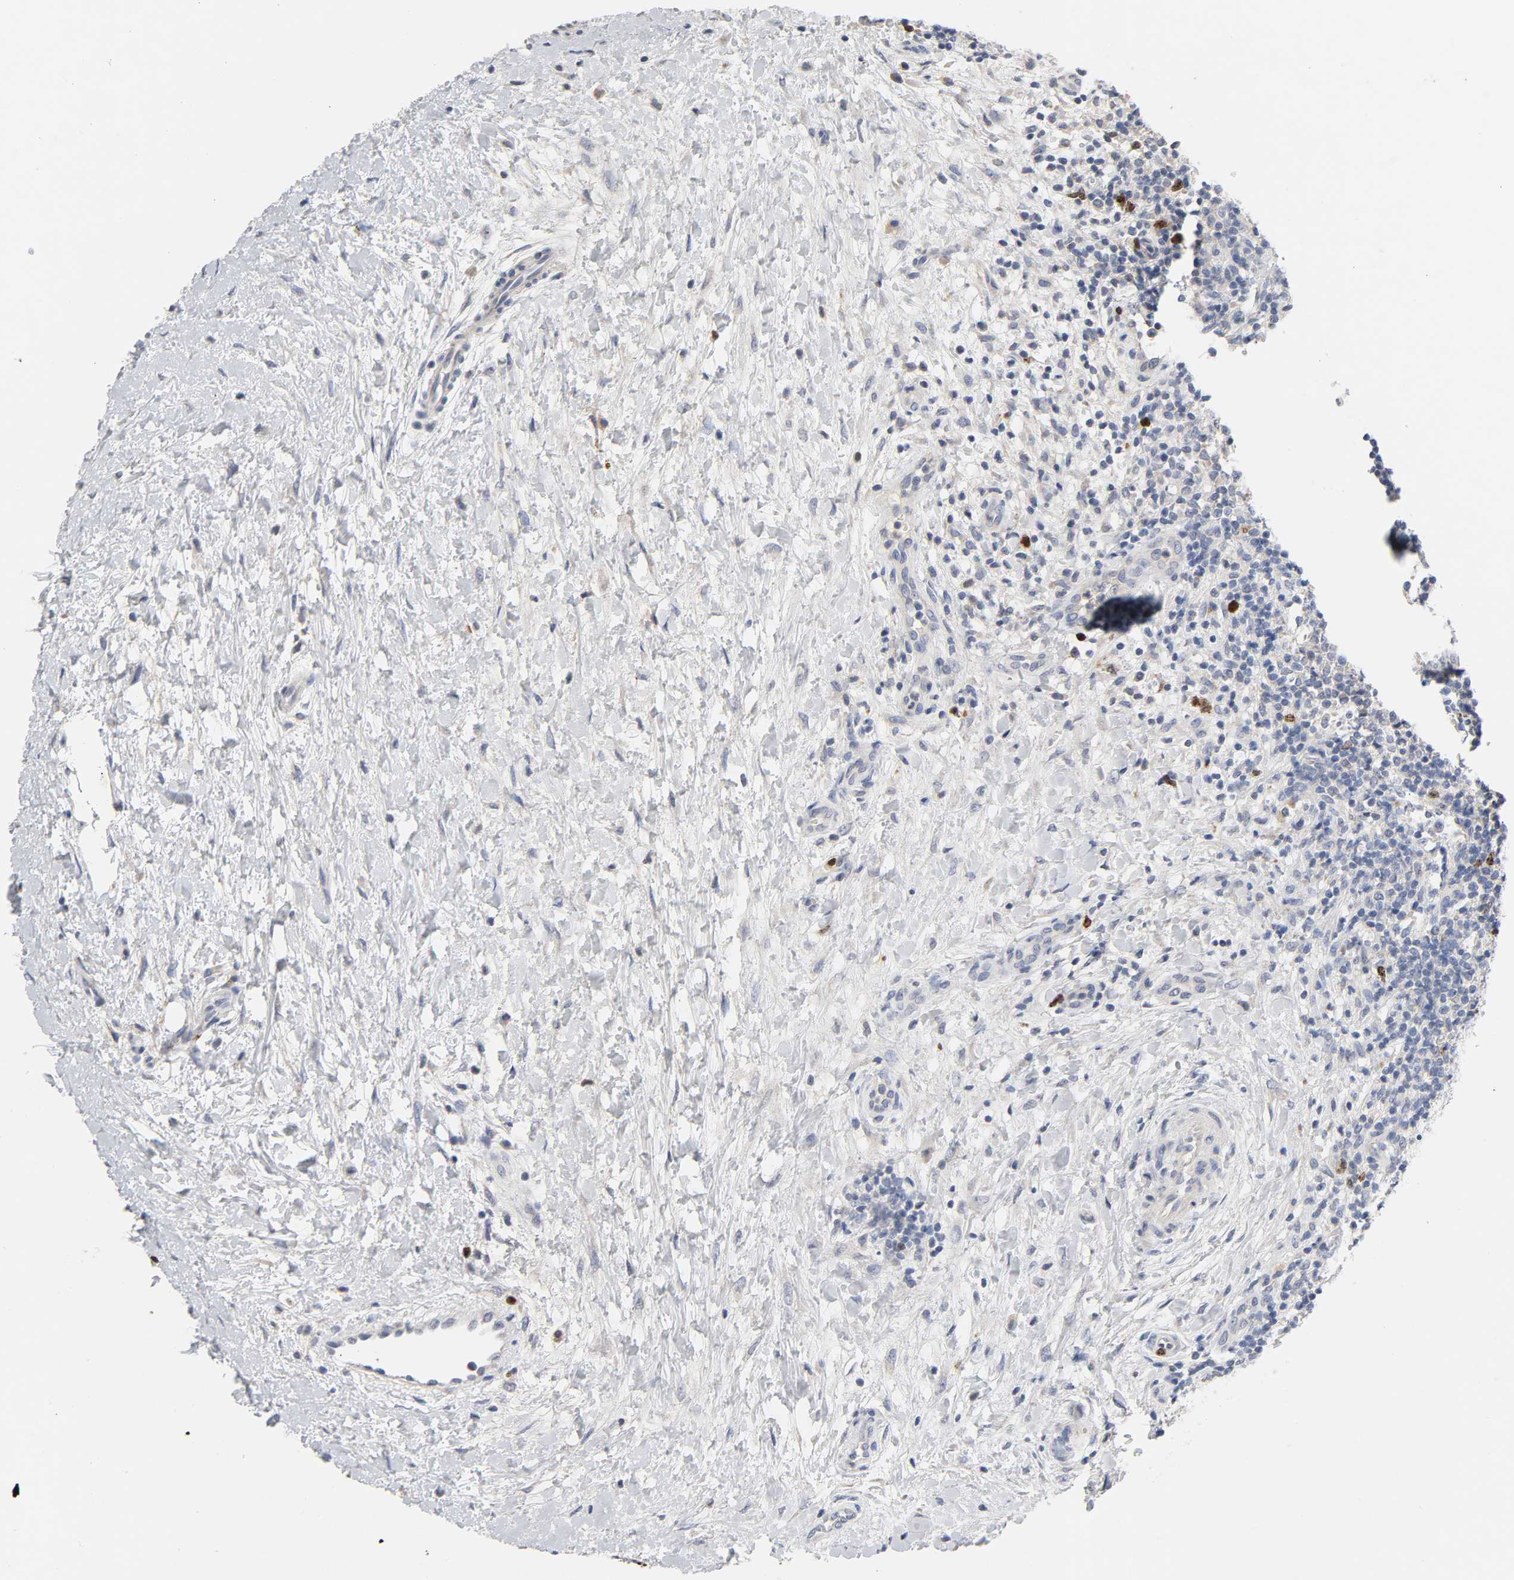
{"staining": {"intensity": "negative", "quantity": "none", "location": "none"}, "tissue": "lymphoma", "cell_type": "Tumor cells", "image_type": "cancer", "snomed": [{"axis": "morphology", "description": "Malignant lymphoma, non-Hodgkin's type, Low grade"}, {"axis": "topography", "description": "Lymph node"}], "caption": "This is an immunohistochemistry micrograph of human lymphoma. There is no positivity in tumor cells.", "gene": "BIRC5", "patient": {"sex": "female", "age": 76}}